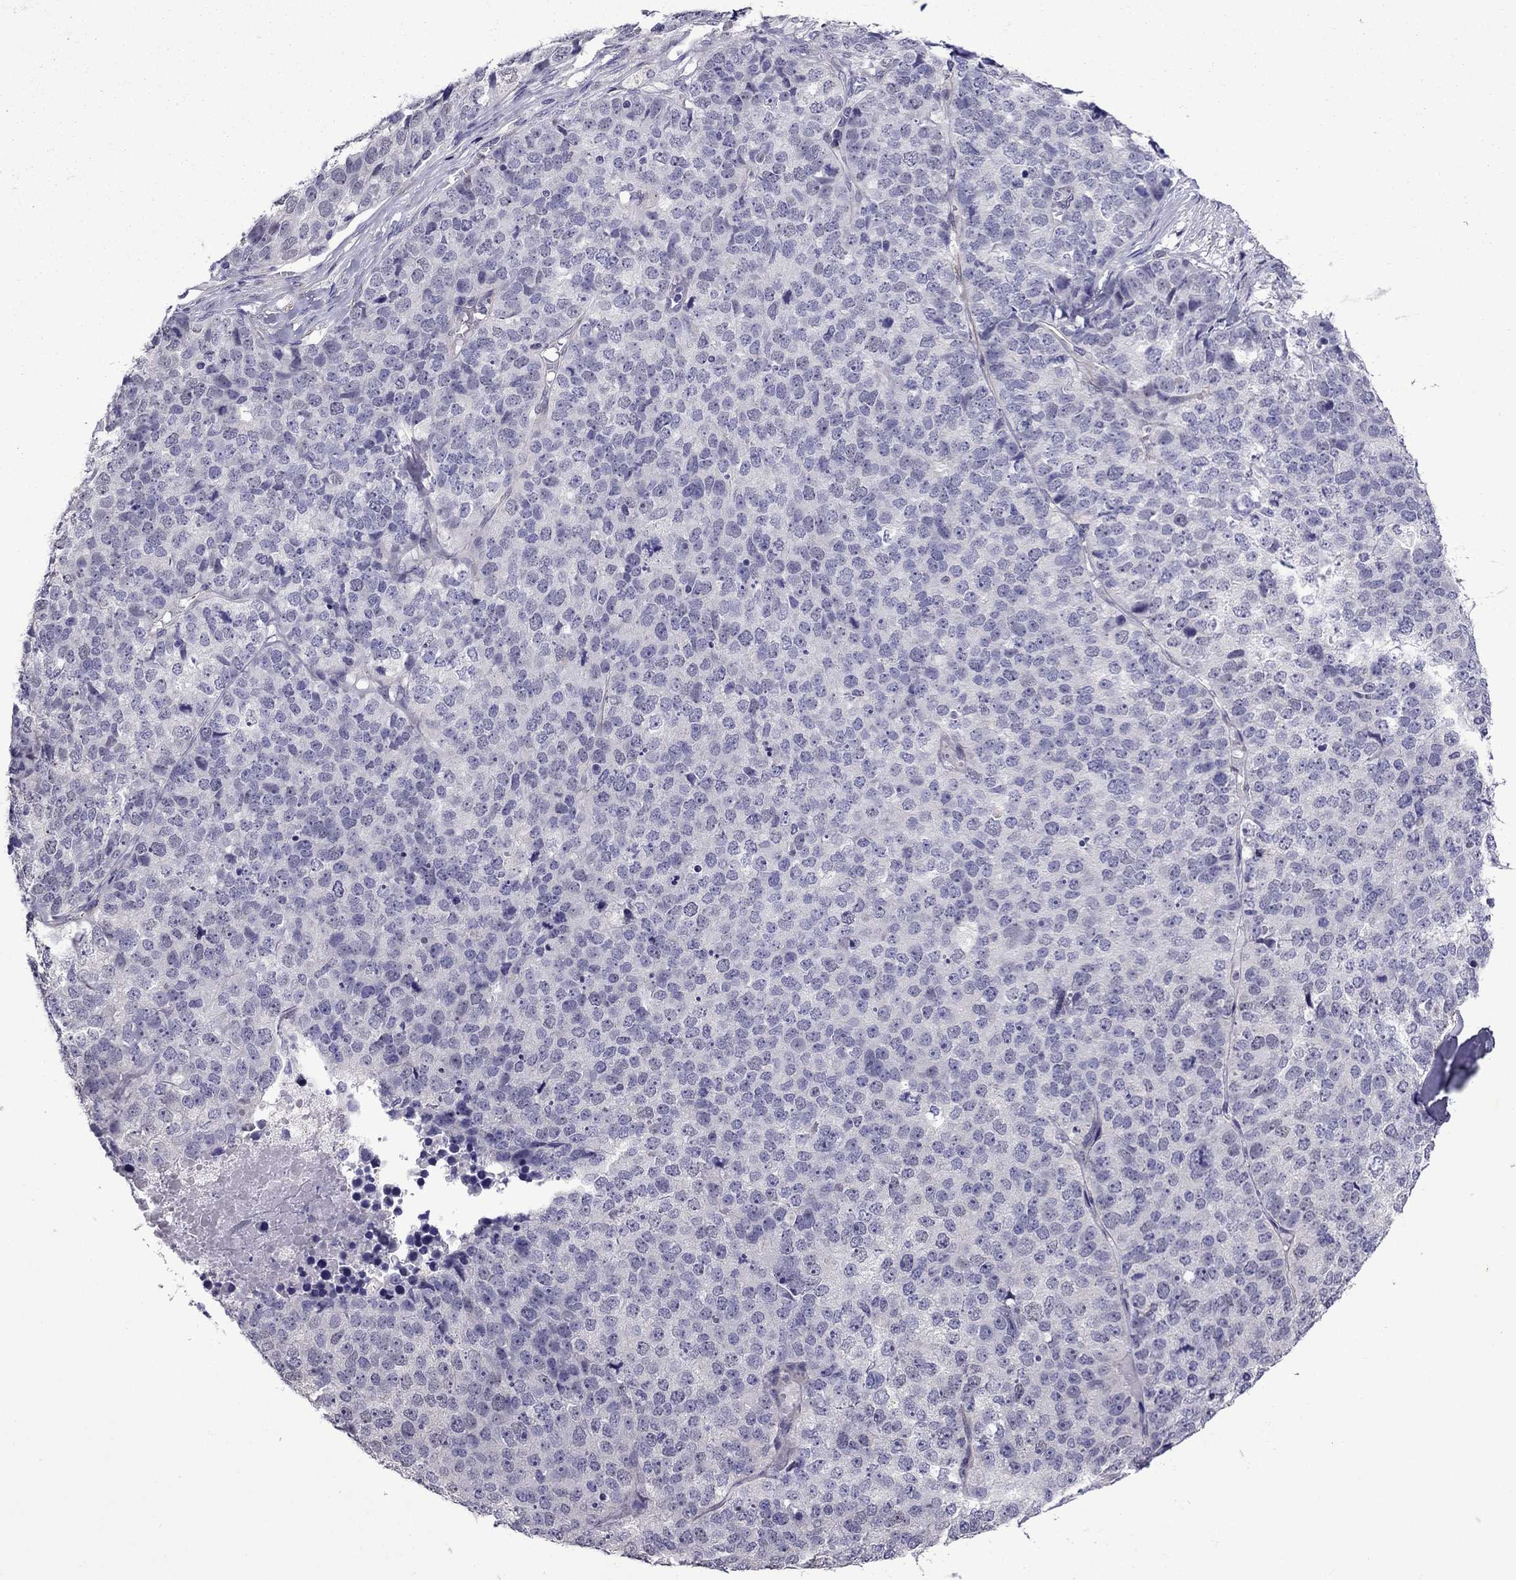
{"staining": {"intensity": "negative", "quantity": "none", "location": "none"}, "tissue": "stomach cancer", "cell_type": "Tumor cells", "image_type": "cancer", "snomed": [{"axis": "morphology", "description": "Adenocarcinoma, NOS"}, {"axis": "topography", "description": "Stomach"}], "caption": "Tumor cells are negative for brown protein staining in adenocarcinoma (stomach).", "gene": "CHRNA5", "patient": {"sex": "male", "age": 69}}